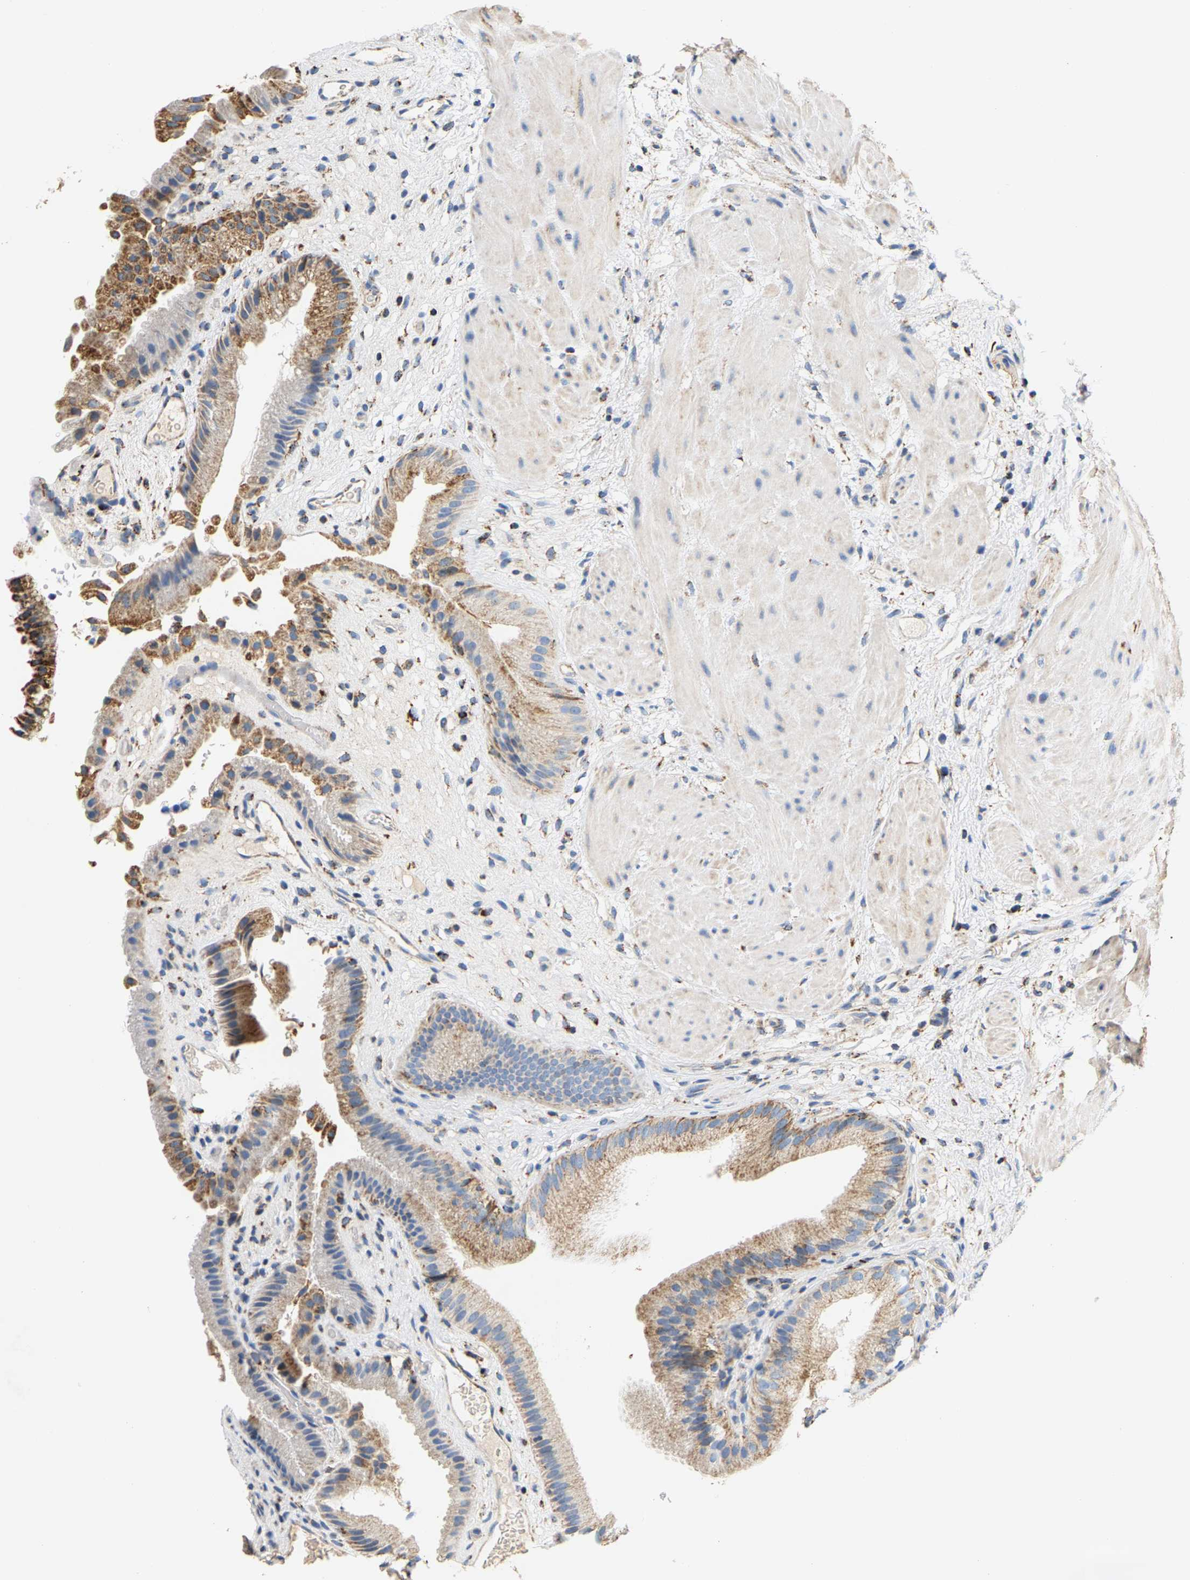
{"staining": {"intensity": "moderate", "quantity": ">75%", "location": "cytoplasmic/membranous"}, "tissue": "gallbladder", "cell_type": "Glandular cells", "image_type": "normal", "snomed": [{"axis": "morphology", "description": "Normal tissue, NOS"}, {"axis": "topography", "description": "Gallbladder"}], "caption": "The image reveals immunohistochemical staining of normal gallbladder. There is moderate cytoplasmic/membranous positivity is identified in approximately >75% of glandular cells.", "gene": "SHMT2", "patient": {"sex": "male", "age": 49}}